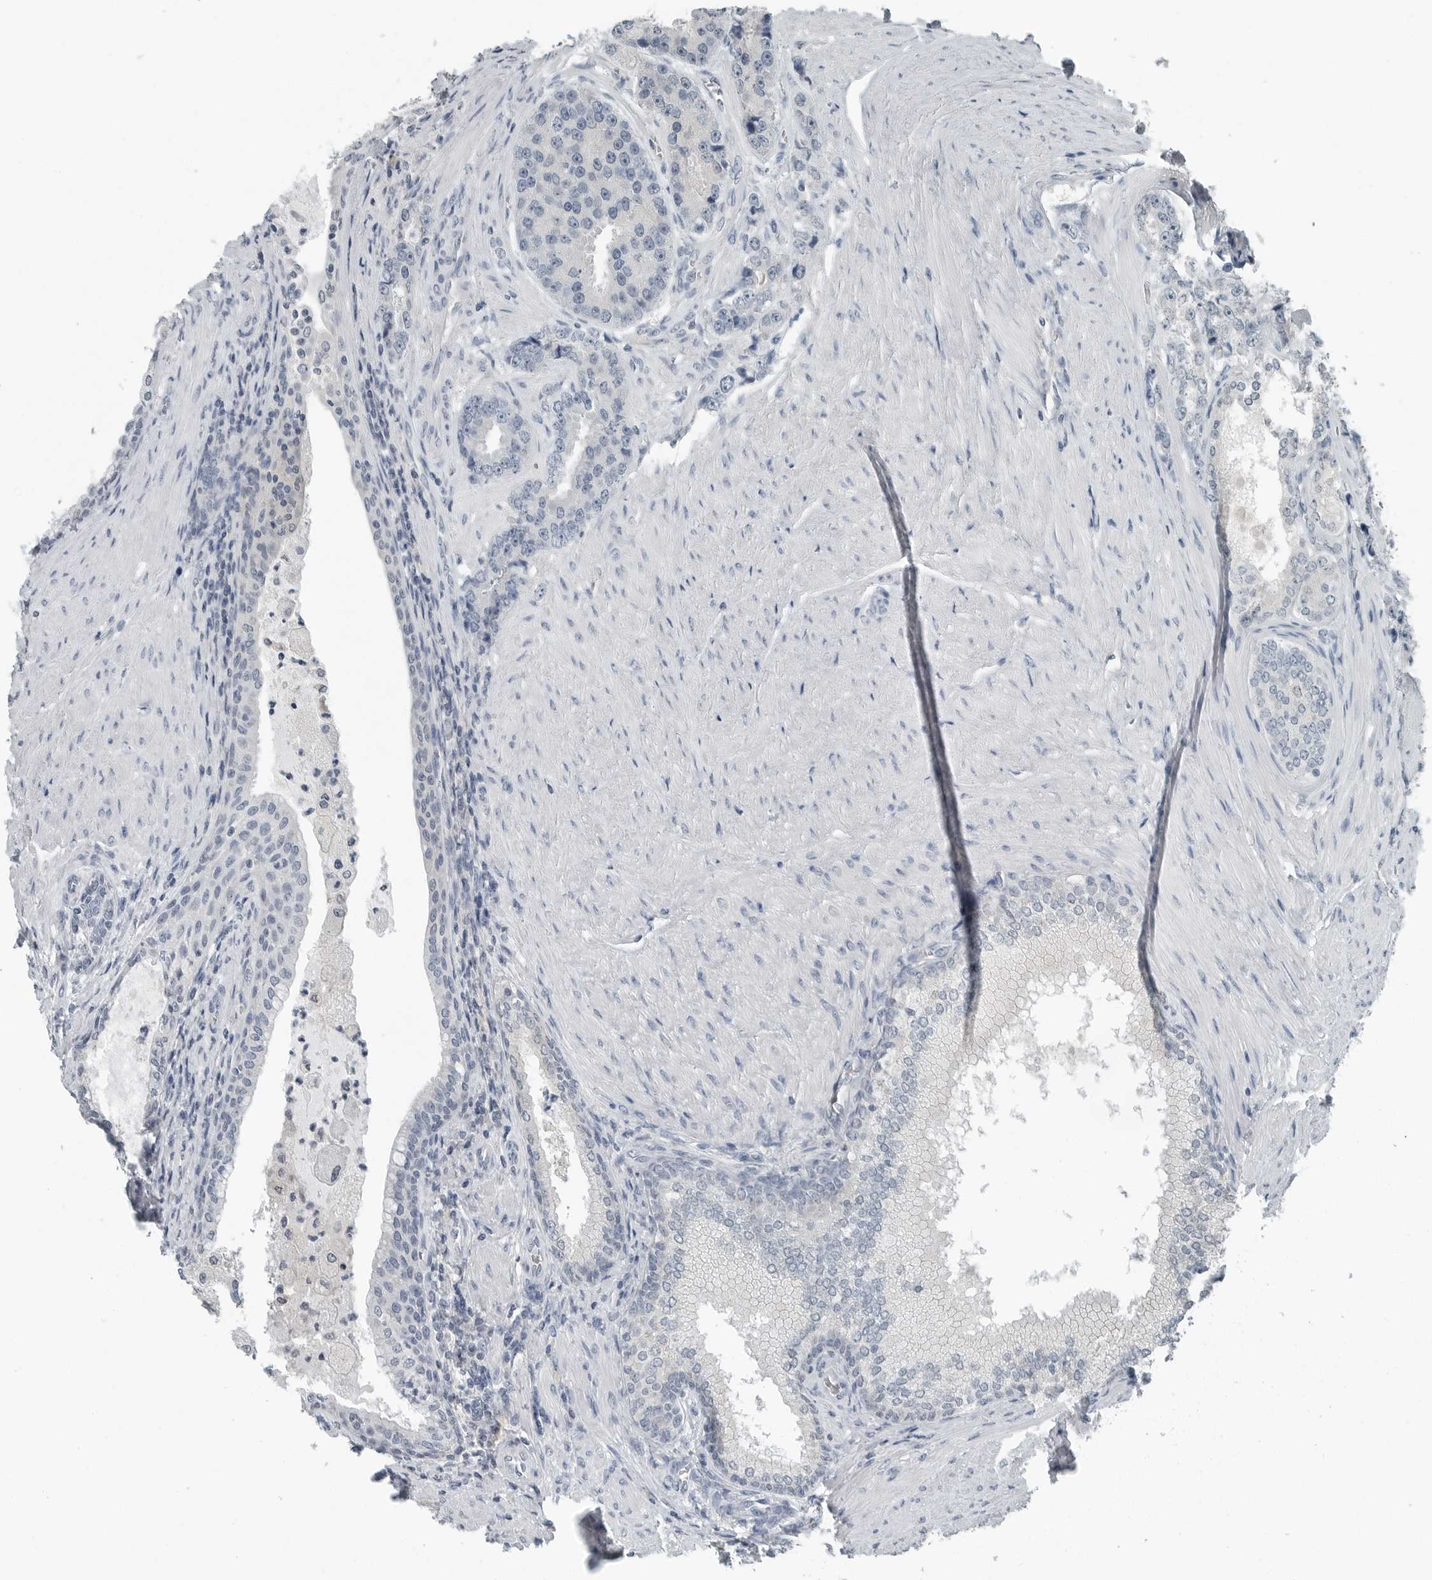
{"staining": {"intensity": "negative", "quantity": "none", "location": "none"}, "tissue": "prostate cancer", "cell_type": "Tumor cells", "image_type": "cancer", "snomed": [{"axis": "morphology", "description": "Adenocarcinoma, High grade"}, {"axis": "topography", "description": "Prostate"}], "caption": "Prostate cancer stained for a protein using immunohistochemistry exhibits no staining tumor cells.", "gene": "KYAT1", "patient": {"sex": "male", "age": 60}}